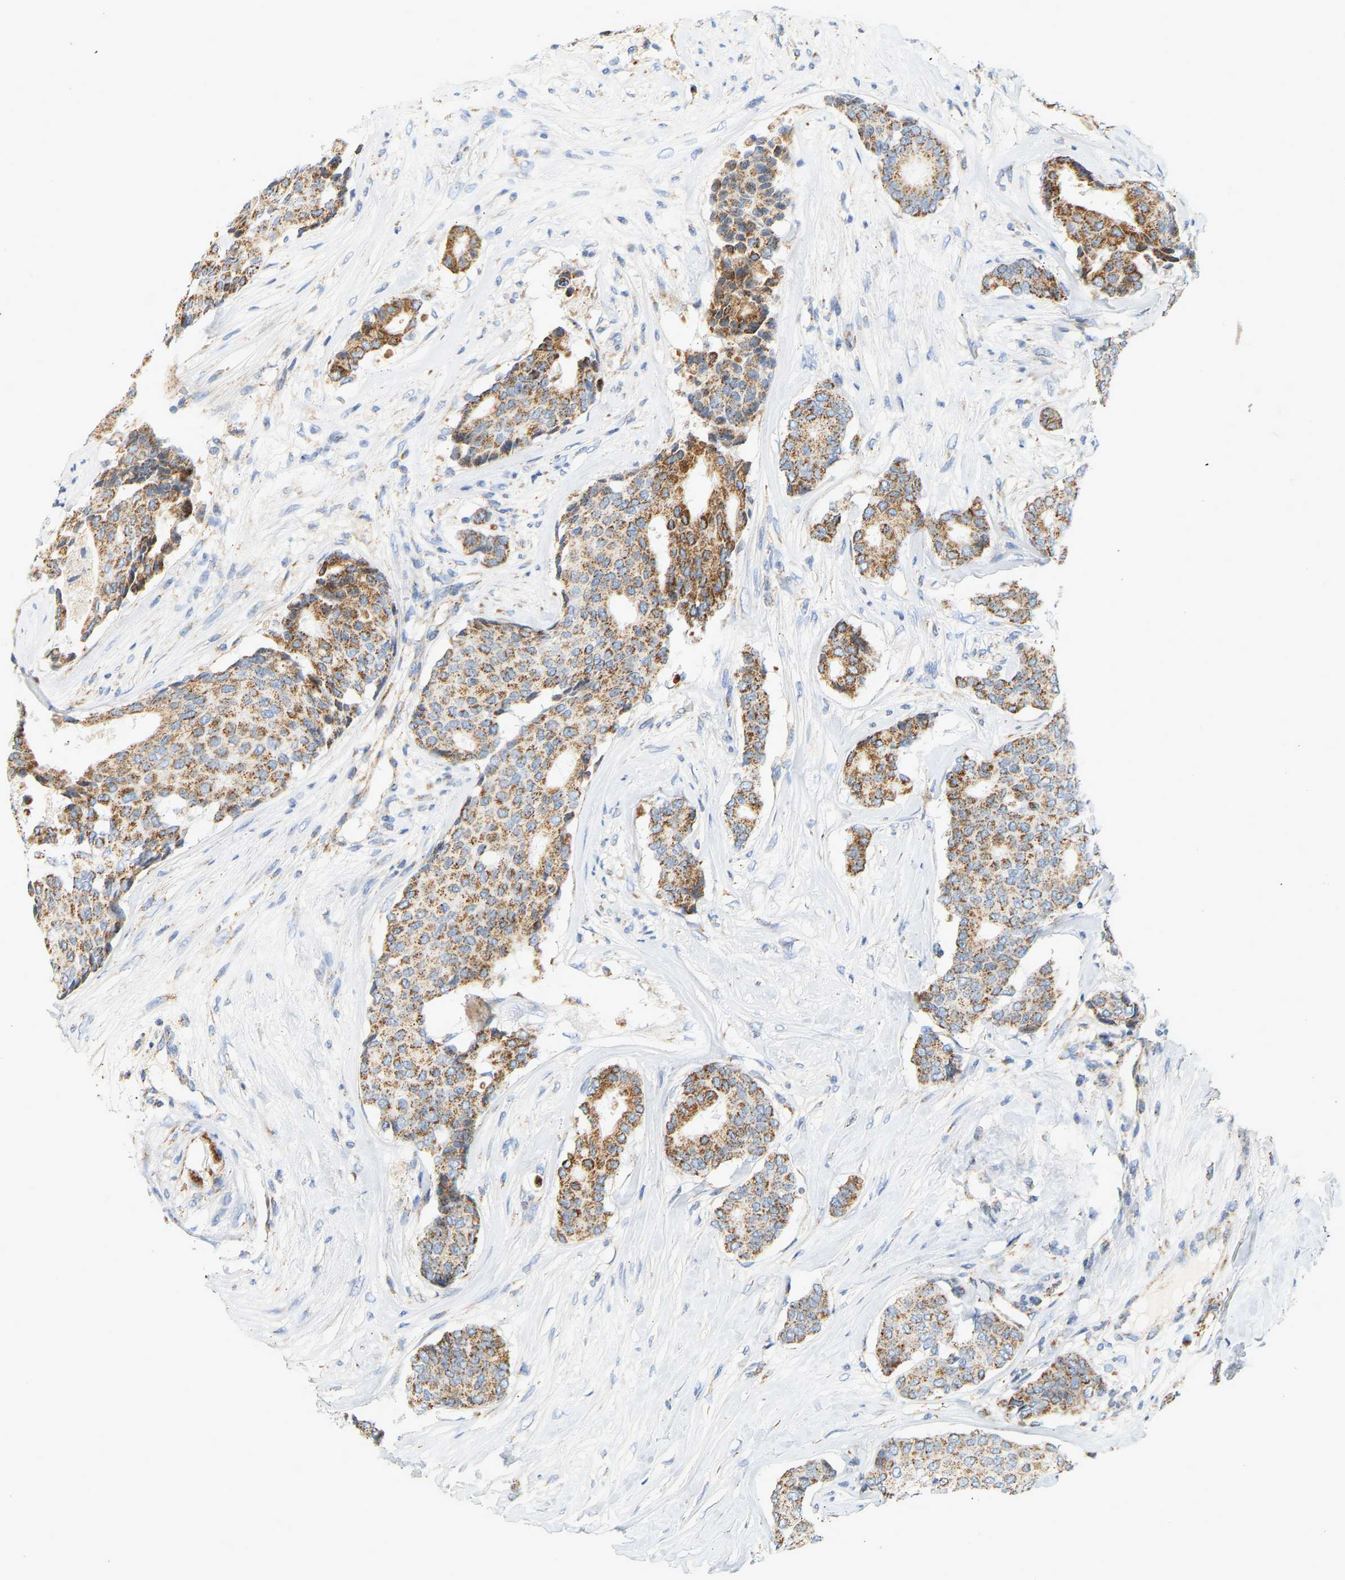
{"staining": {"intensity": "moderate", "quantity": ">75%", "location": "cytoplasmic/membranous"}, "tissue": "breast cancer", "cell_type": "Tumor cells", "image_type": "cancer", "snomed": [{"axis": "morphology", "description": "Duct carcinoma"}, {"axis": "topography", "description": "Breast"}], "caption": "Breast cancer tissue shows moderate cytoplasmic/membranous positivity in approximately >75% of tumor cells", "gene": "GRPEL2", "patient": {"sex": "female", "age": 75}}